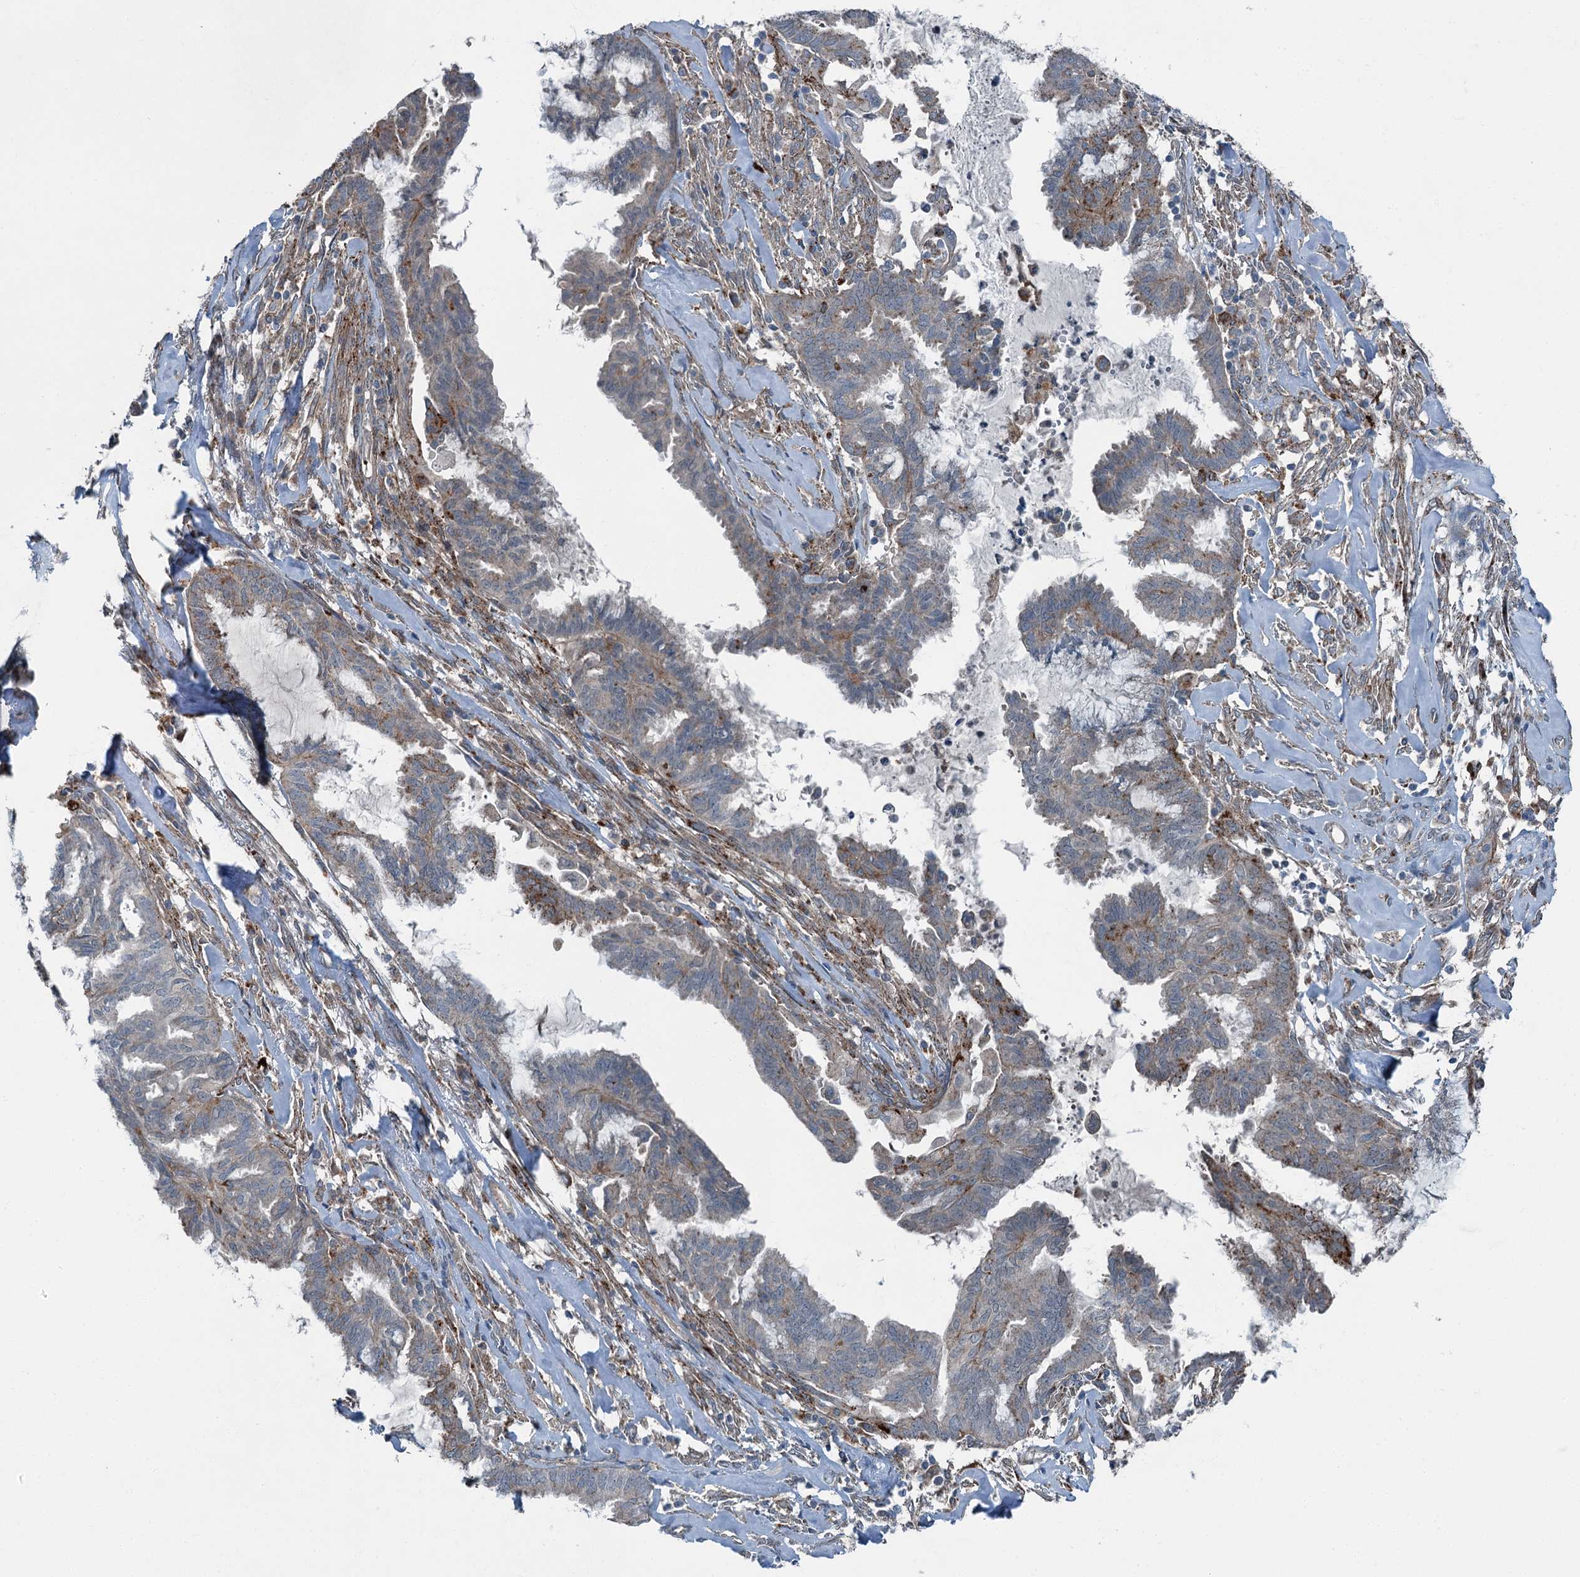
{"staining": {"intensity": "weak", "quantity": "25%-75%", "location": "cytoplasmic/membranous"}, "tissue": "endometrial cancer", "cell_type": "Tumor cells", "image_type": "cancer", "snomed": [{"axis": "morphology", "description": "Adenocarcinoma, NOS"}, {"axis": "topography", "description": "Endometrium"}], "caption": "Weak cytoplasmic/membranous protein positivity is seen in about 25%-75% of tumor cells in endometrial cancer.", "gene": "AXL", "patient": {"sex": "female", "age": 86}}